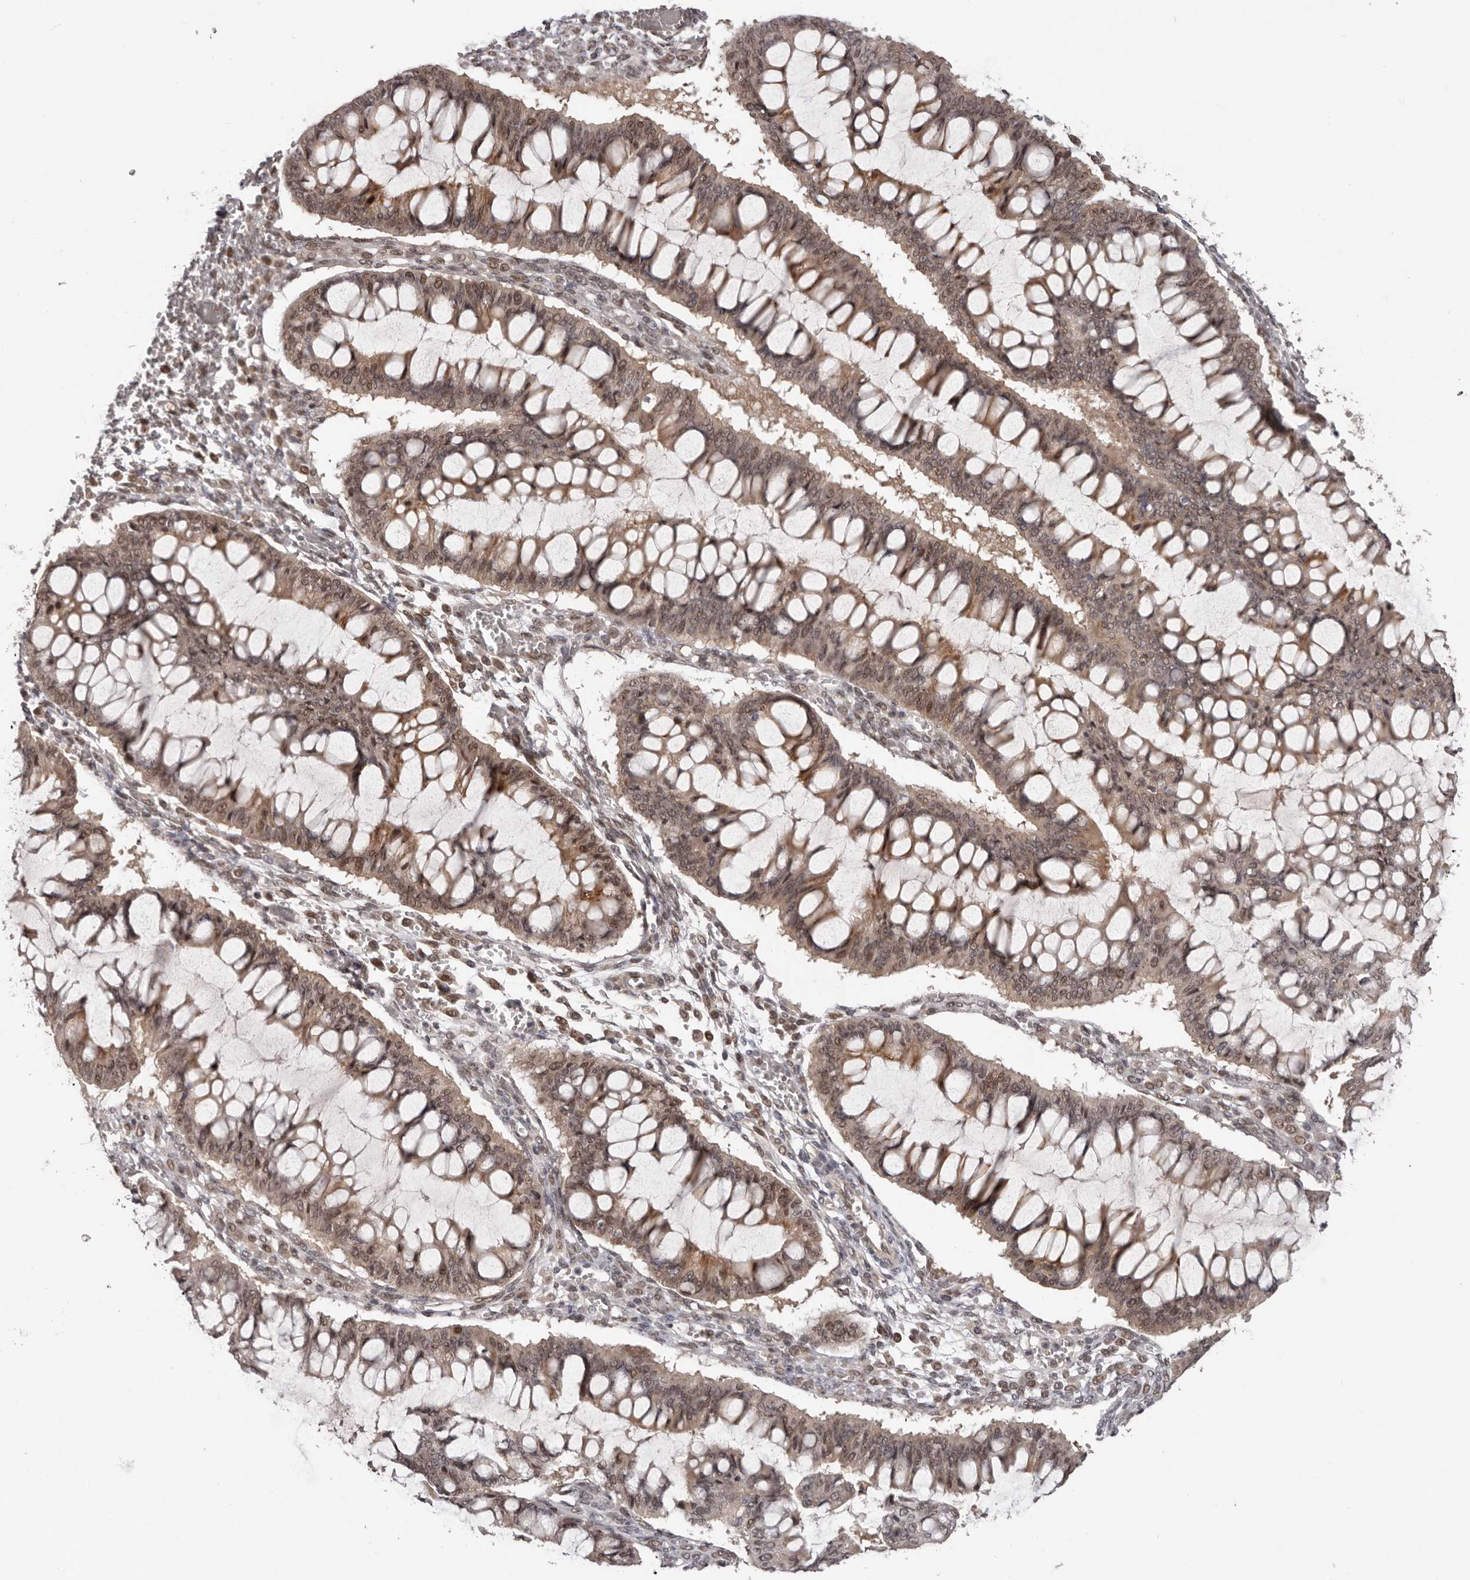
{"staining": {"intensity": "weak", "quantity": ">75%", "location": "cytoplasmic/membranous,nuclear"}, "tissue": "ovarian cancer", "cell_type": "Tumor cells", "image_type": "cancer", "snomed": [{"axis": "morphology", "description": "Cystadenocarcinoma, mucinous, NOS"}, {"axis": "topography", "description": "Ovary"}], "caption": "A brown stain labels weak cytoplasmic/membranous and nuclear positivity of a protein in human ovarian cancer (mucinous cystadenocarcinoma) tumor cells.", "gene": "TBX5", "patient": {"sex": "female", "age": 73}}